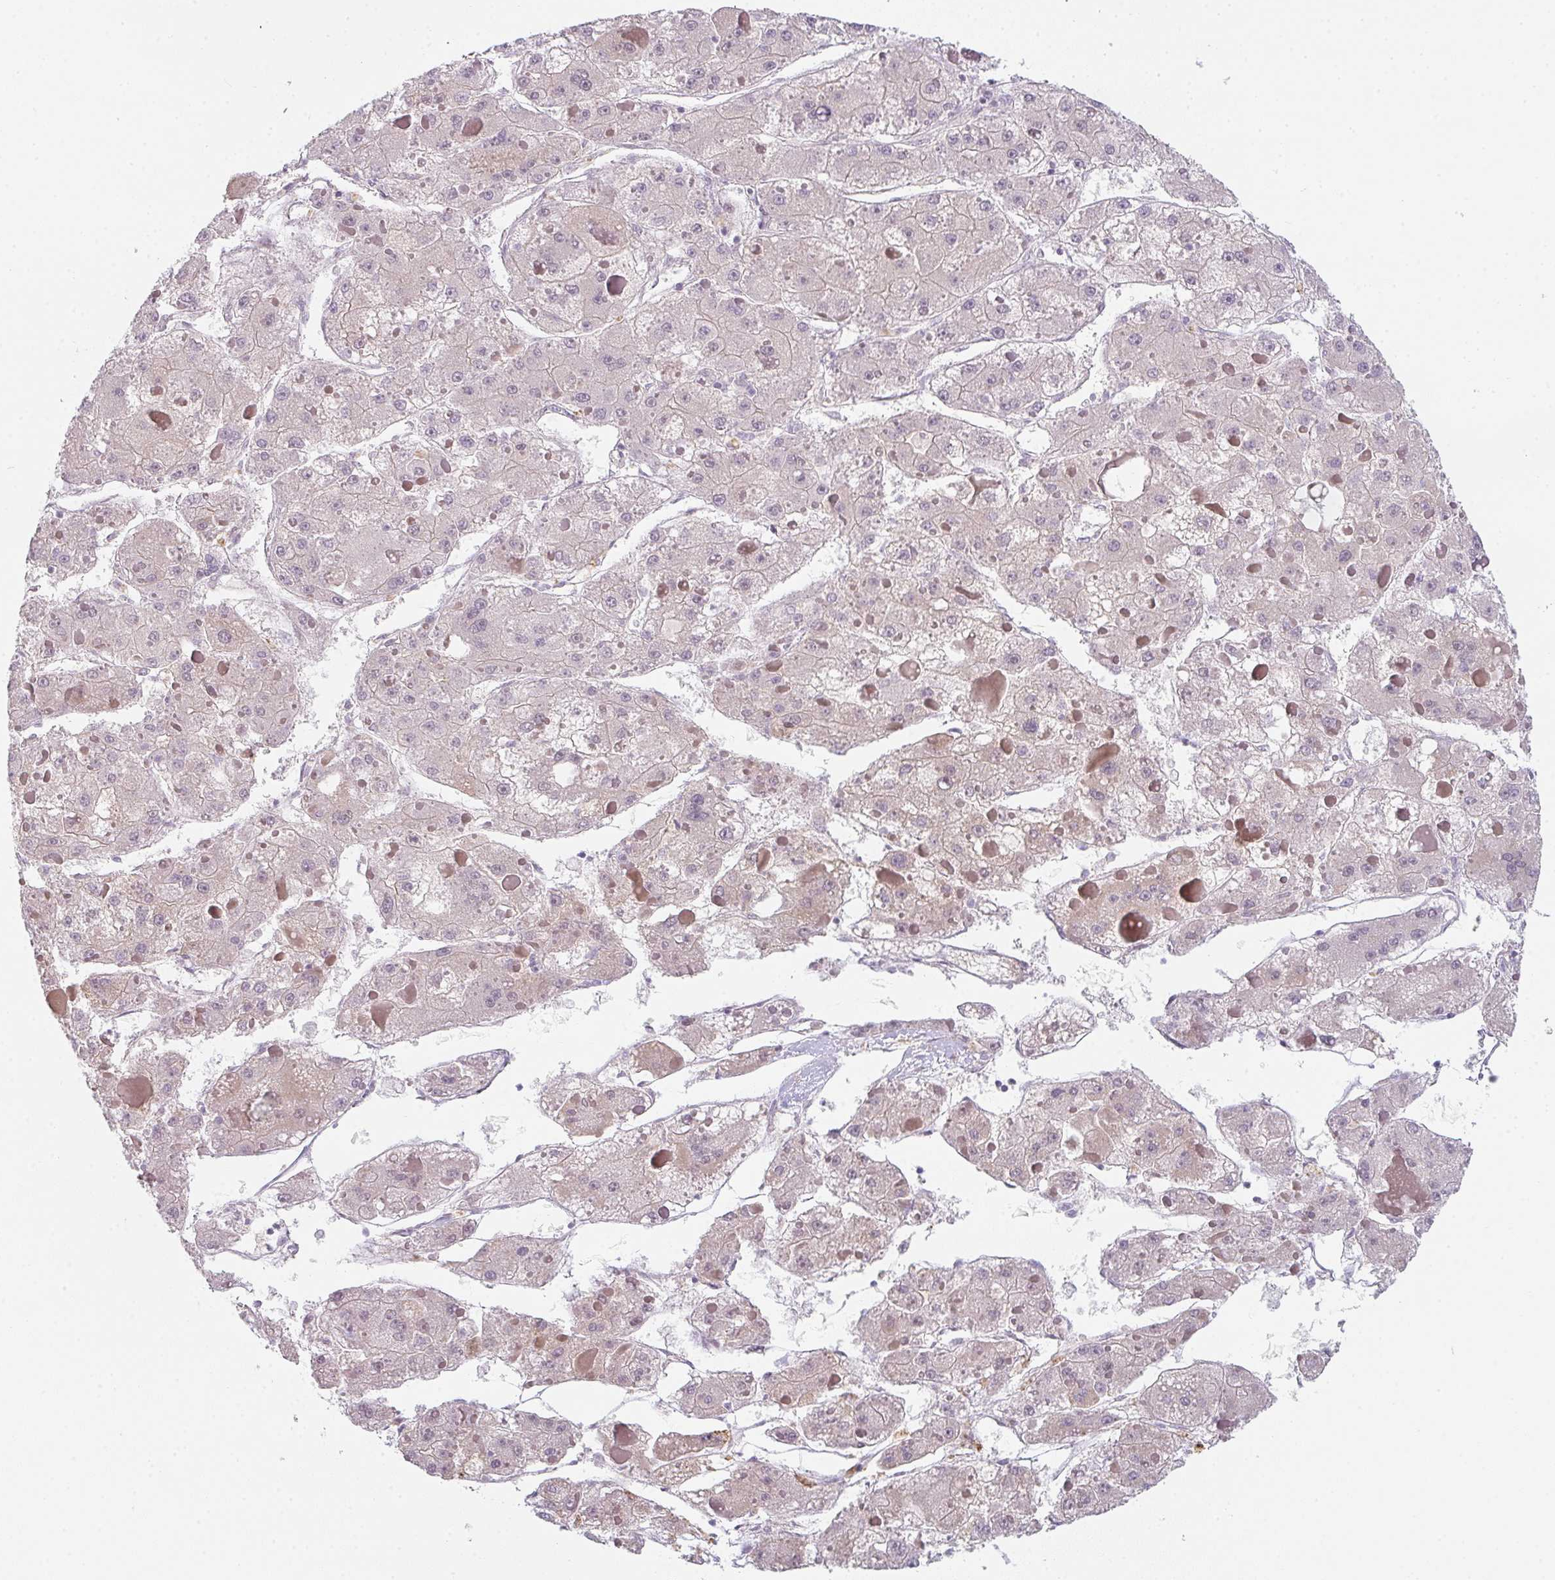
{"staining": {"intensity": "negative", "quantity": "none", "location": "none"}, "tissue": "liver cancer", "cell_type": "Tumor cells", "image_type": "cancer", "snomed": [{"axis": "morphology", "description": "Carcinoma, Hepatocellular, NOS"}, {"axis": "topography", "description": "Liver"}], "caption": "Histopathology image shows no significant protein staining in tumor cells of liver cancer (hepatocellular carcinoma).", "gene": "TNFRSF10A", "patient": {"sex": "female", "age": 73}}